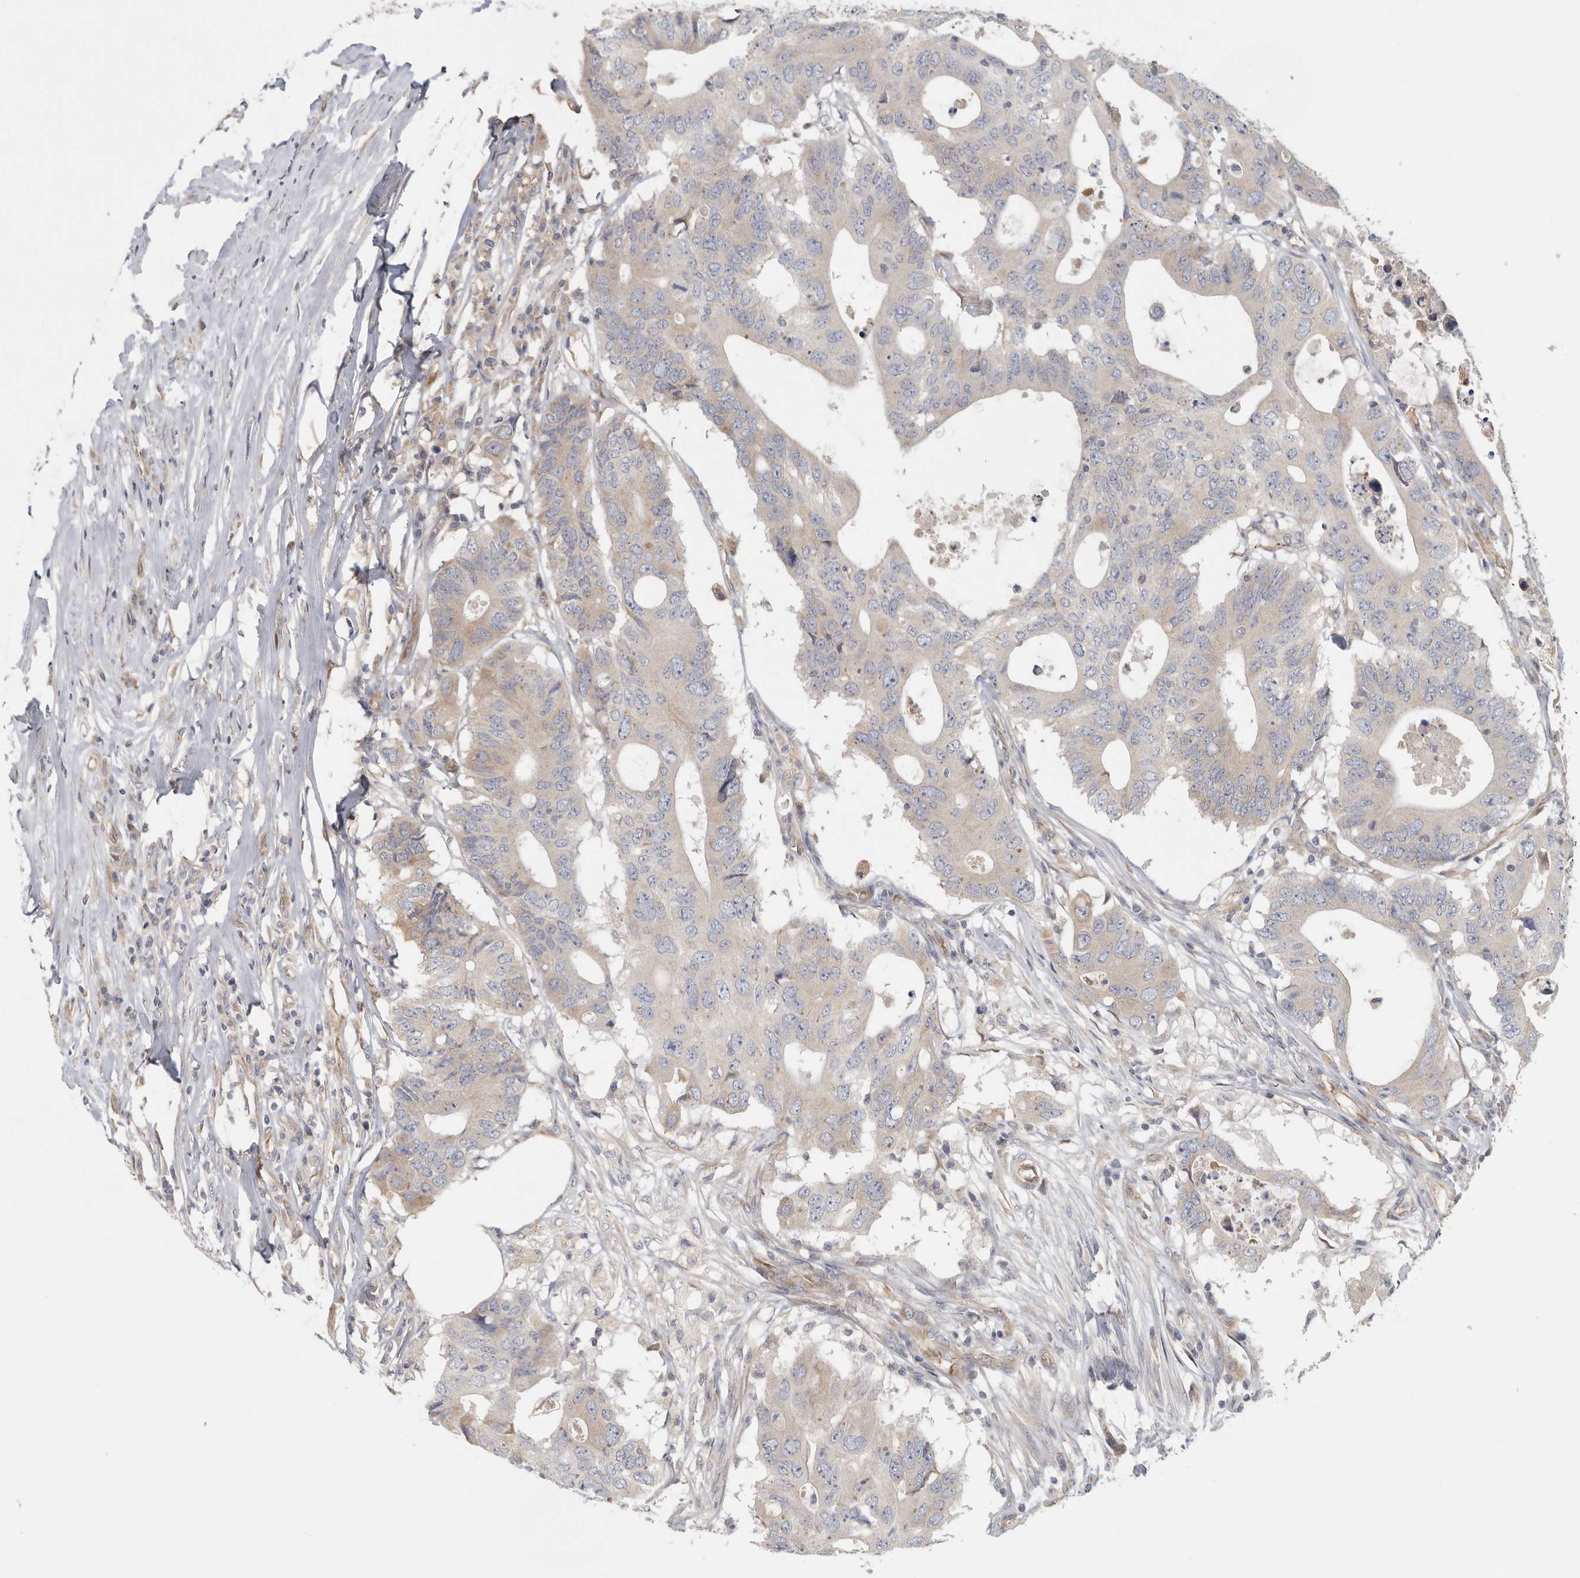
{"staining": {"intensity": "weak", "quantity": "25%-75%", "location": "cytoplasmic/membranous"}, "tissue": "colorectal cancer", "cell_type": "Tumor cells", "image_type": "cancer", "snomed": [{"axis": "morphology", "description": "Adenocarcinoma, NOS"}, {"axis": "topography", "description": "Colon"}], "caption": "The photomicrograph shows a brown stain indicating the presence of a protein in the cytoplasmic/membranous of tumor cells in adenocarcinoma (colorectal). (Brightfield microscopy of DAB IHC at high magnification).", "gene": "BCAP29", "patient": {"sex": "male", "age": 71}}